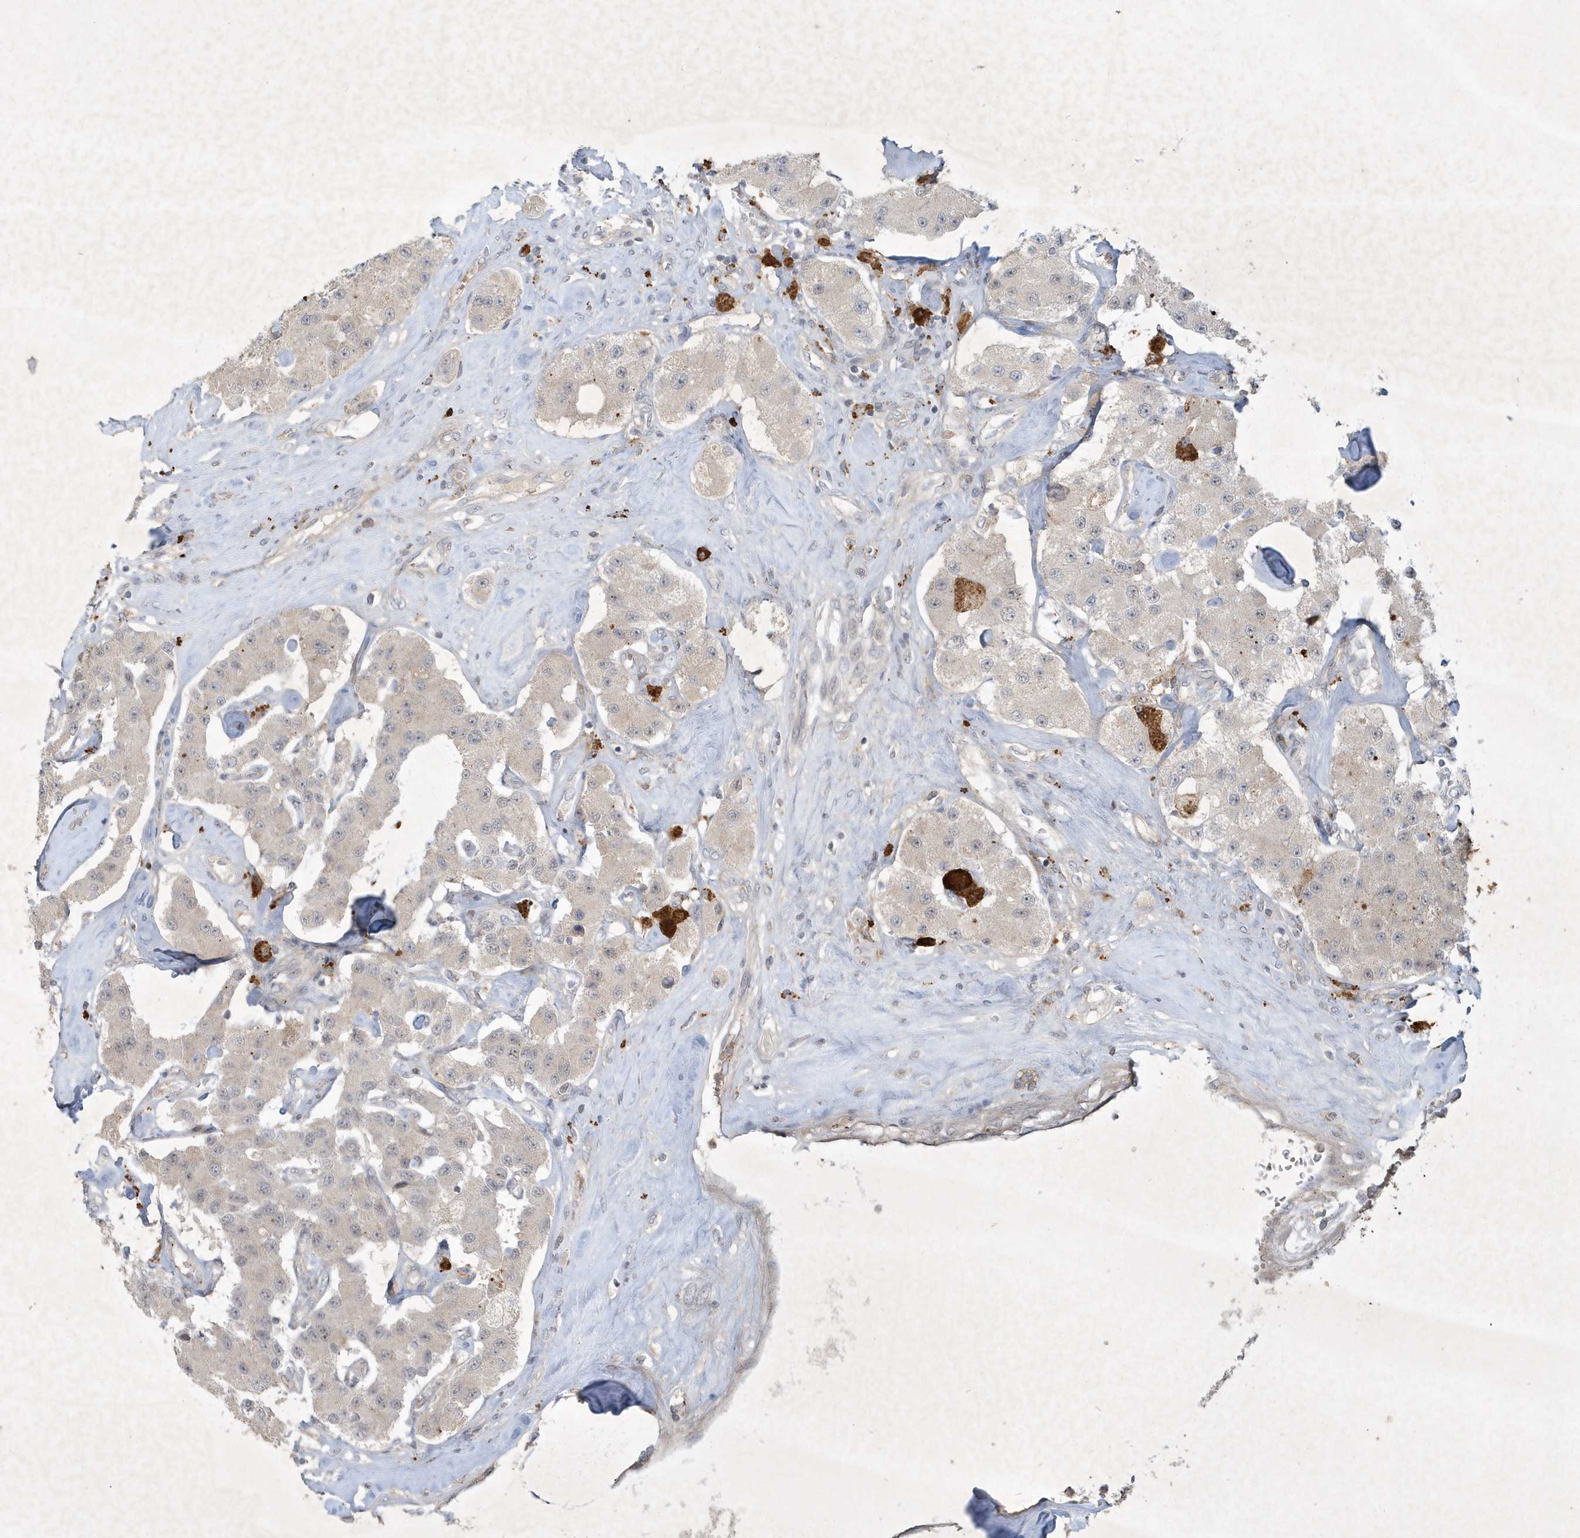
{"staining": {"intensity": "negative", "quantity": "none", "location": "none"}, "tissue": "carcinoid", "cell_type": "Tumor cells", "image_type": "cancer", "snomed": [{"axis": "morphology", "description": "Carcinoid, malignant, NOS"}, {"axis": "topography", "description": "Pancreas"}], "caption": "IHC of human carcinoid demonstrates no positivity in tumor cells. (DAB immunohistochemistry (IHC) with hematoxylin counter stain).", "gene": "THG1L", "patient": {"sex": "male", "age": 41}}